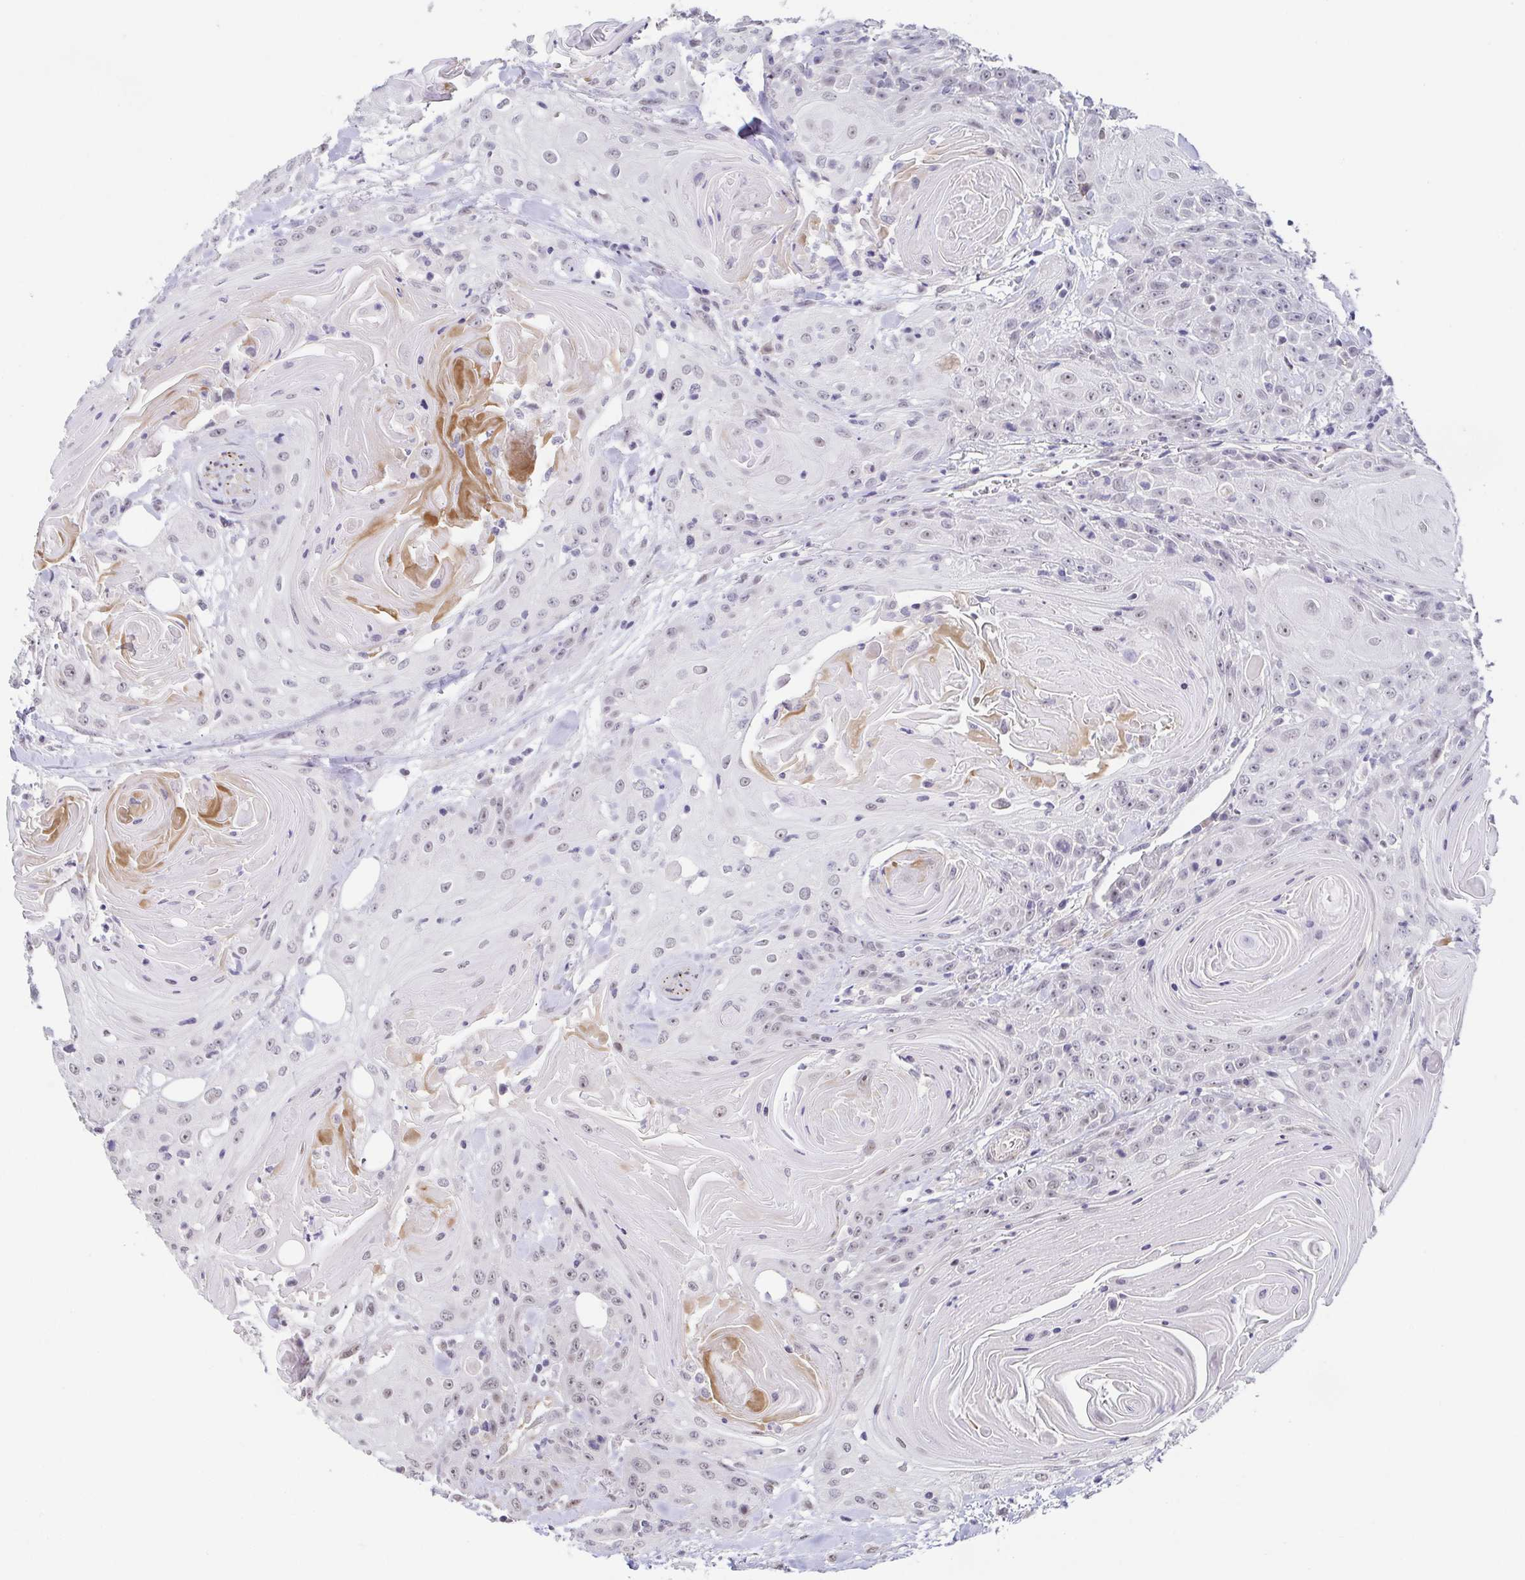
{"staining": {"intensity": "weak", "quantity": "25%-75%", "location": "nuclear"}, "tissue": "head and neck cancer", "cell_type": "Tumor cells", "image_type": "cancer", "snomed": [{"axis": "morphology", "description": "Squamous cell carcinoma, NOS"}, {"axis": "topography", "description": "Head-Neck"}], "caption": "Immunohistochemistry (IHC) staining of head and neck cancer, which exhibits low levels of weak nuclear staining in approximately 25%-75% of tumor cells indicating weak nuclear protein staining. The staining was performed using DAB (brown) for protein detection and nuclei were counterstained in hematoxylin (blue).", "gene": "NEFH", "patient": {"sex": "female", "age": 84}}